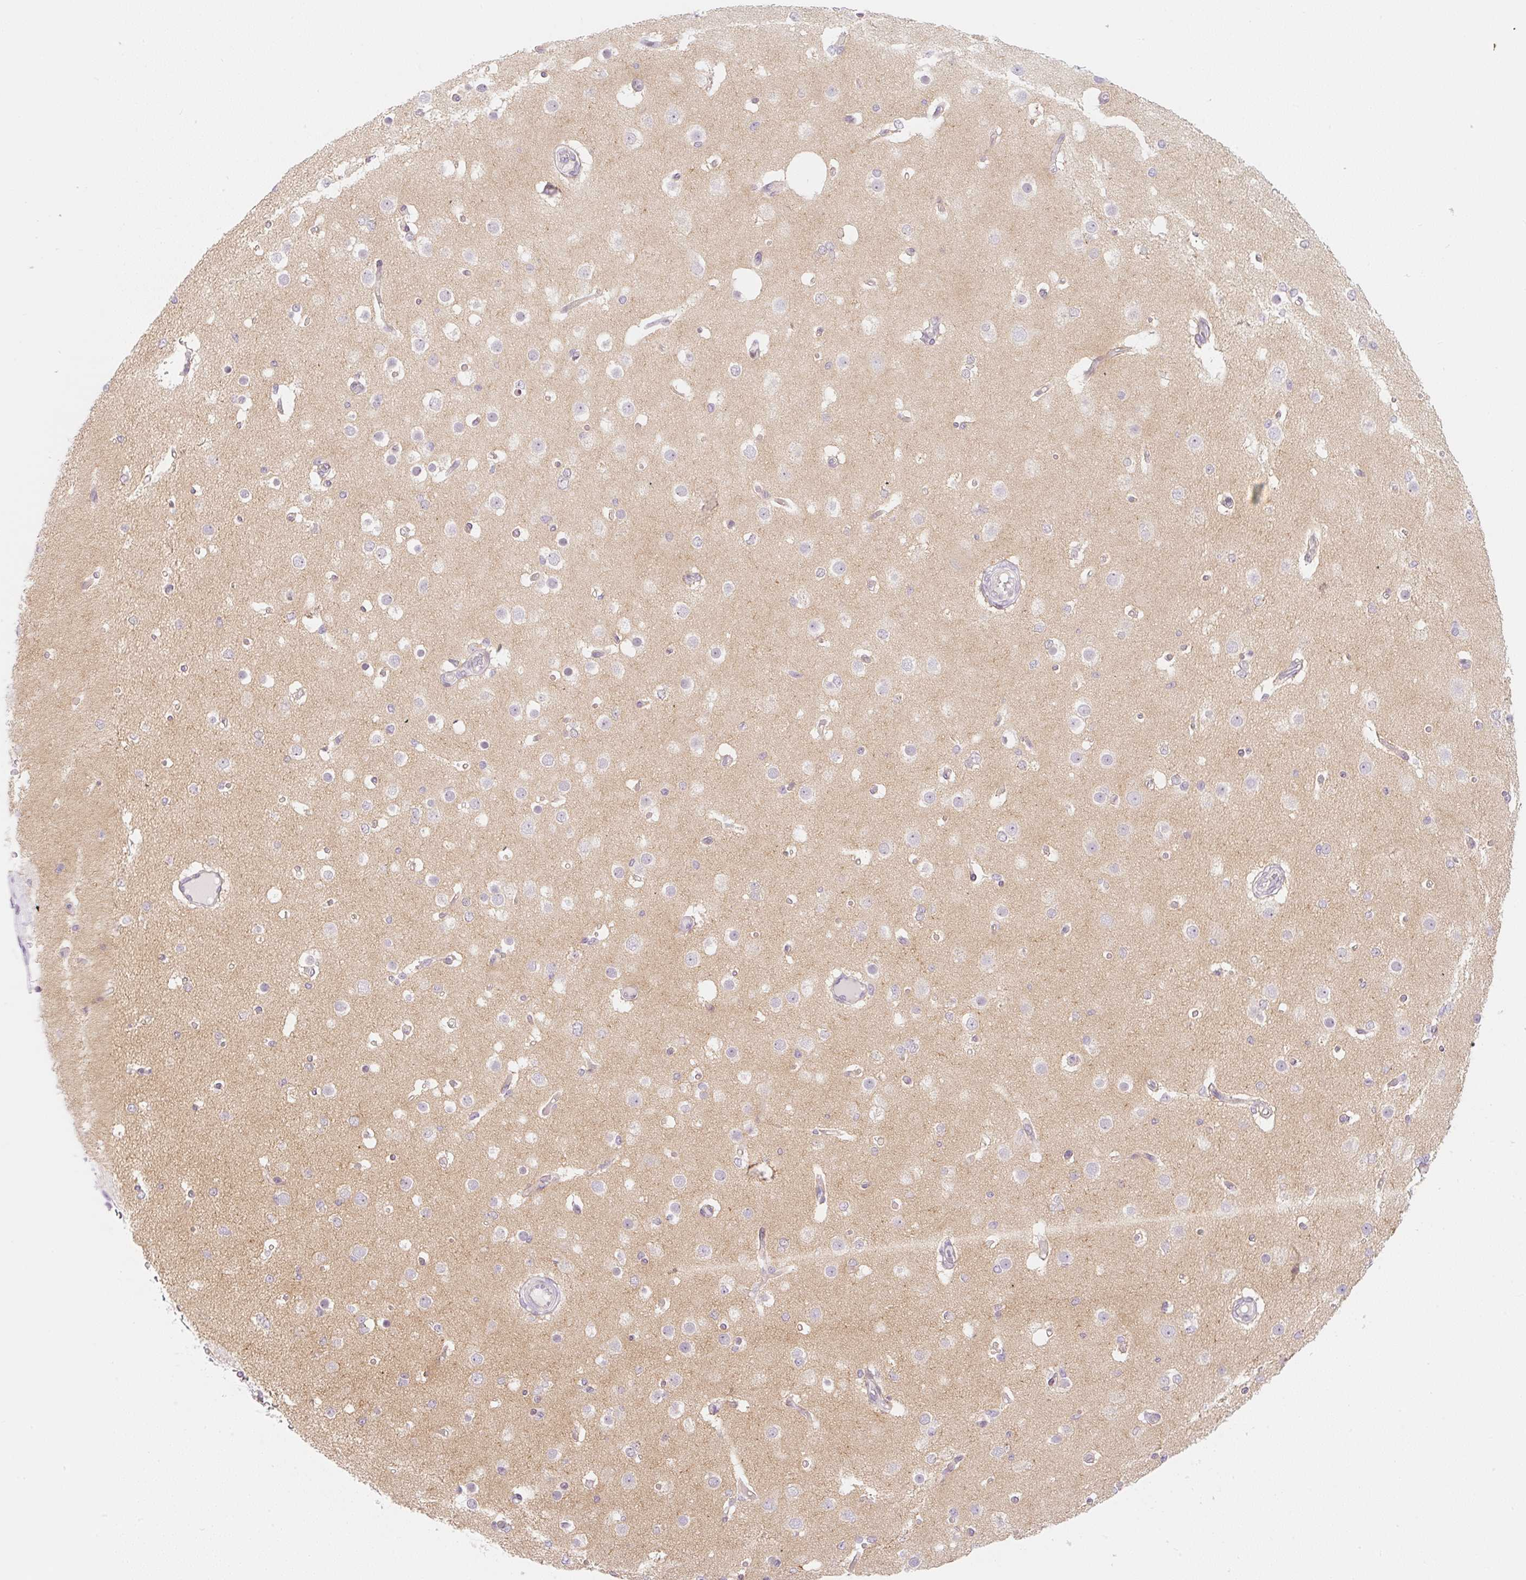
{"staining": {"intensity": "negative", "quantity": "none", "location": "none"}, "tissue": "cerebral cortex", "cell_type": "Endothelial cells", "image_type": "normal", "snomed": [{"axis": "morphology", "description": "Normal tissue, NOS"}, {"axis": "morphology", "description": "Inflammation, NOS"}, {"axis": "topography", "description": "Cerebral cortex"}], "caption": "A high-resolution micrograph shows immunohistochemistry staining of unremarkable cerebral cortex, which shows no significant expression in endothelial cells.", "gene": "CASKIN1", "patient": {"sex": "male", "age": 6}}